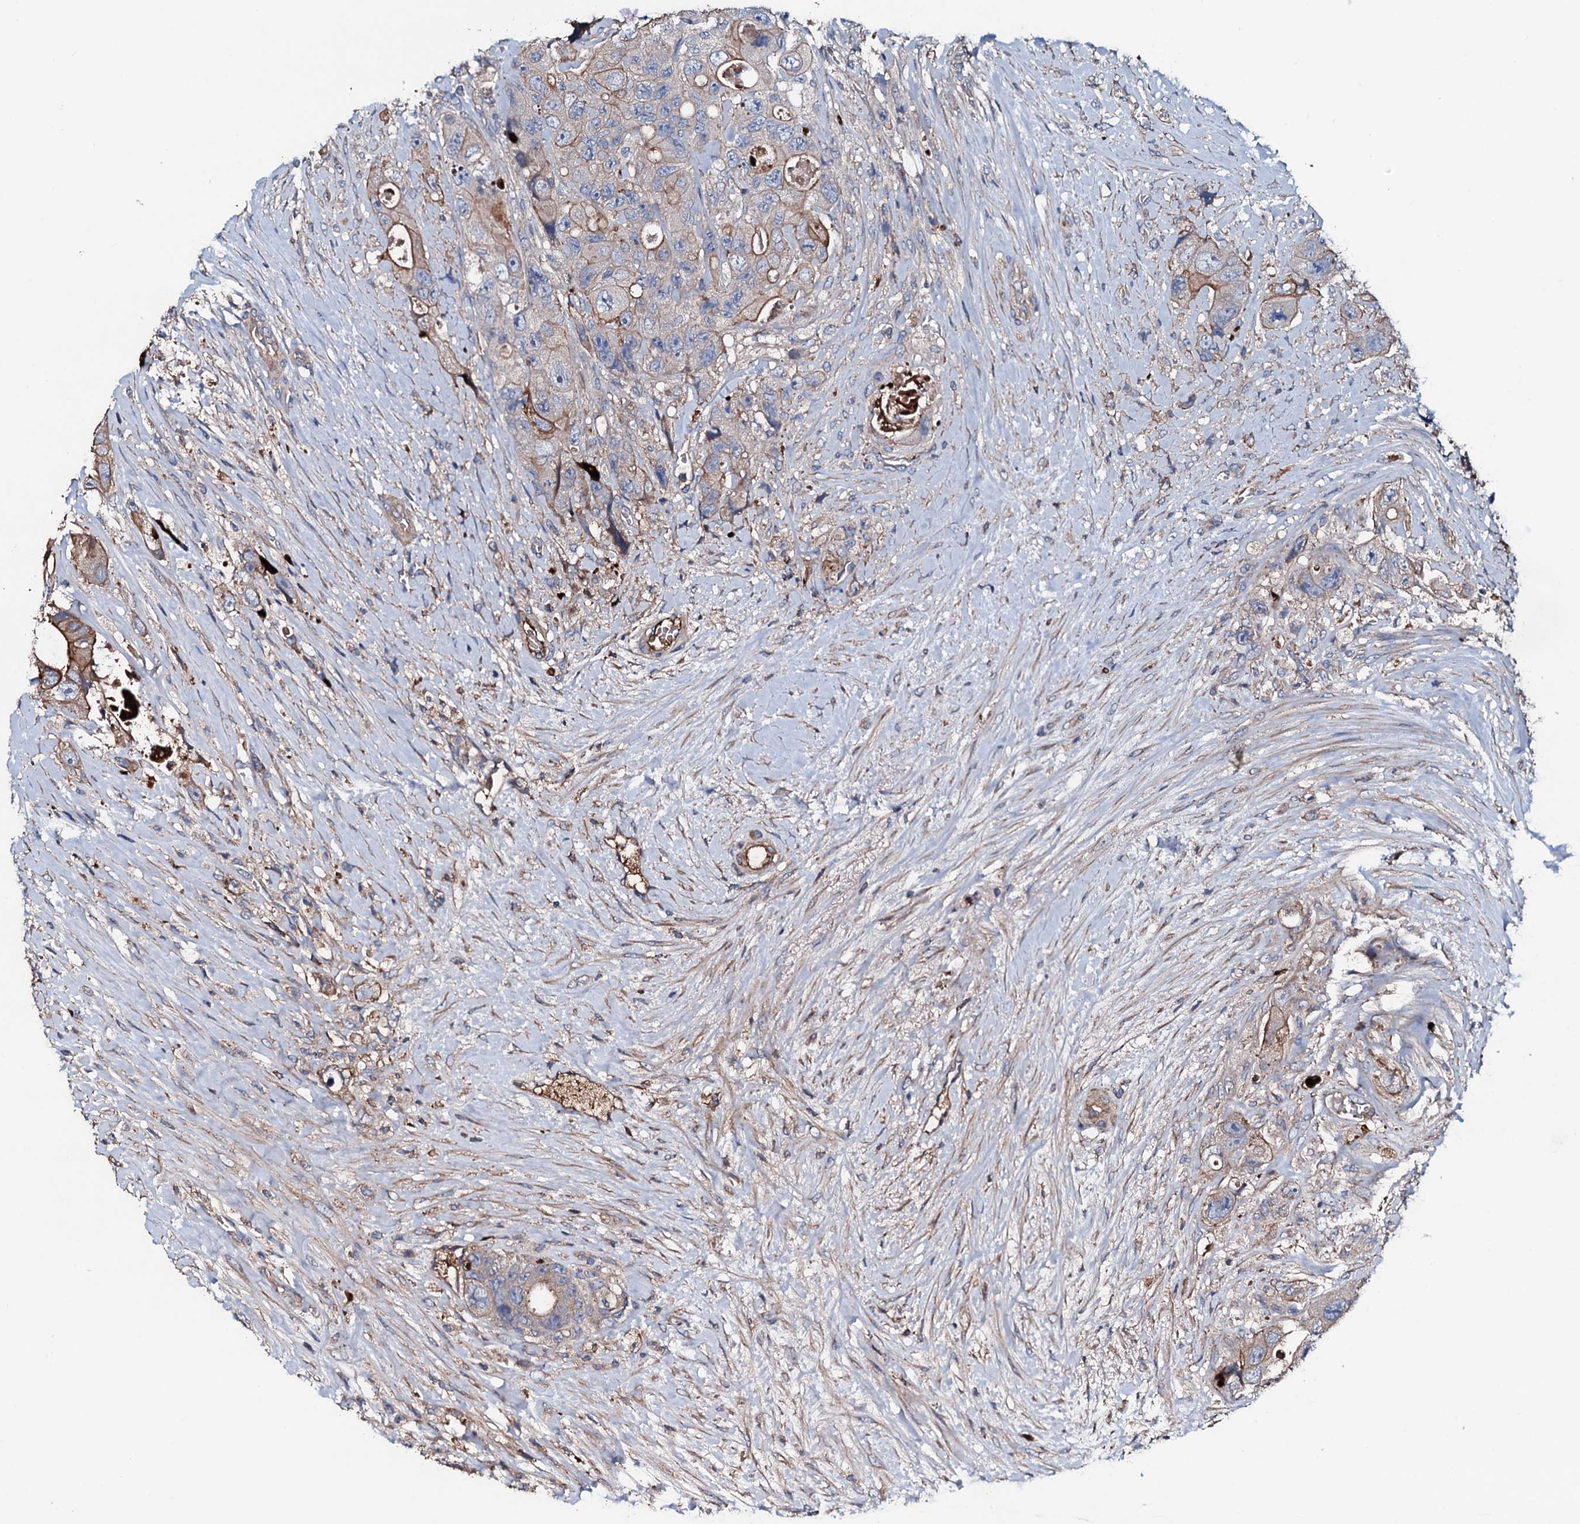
{"staining": {"intensity": "moderate", "quantity": "25%-75%", "location": "cytoplasmic/membranous"}, "tissue": "colorectal cancer", "cell_type": "Tumor cells", "image_type": "cancer", "snomed": [{"axis": "morphology", "description": "Adenocarcinoma, NOS"}, {"axis": "topography", "description": "Colon"}], "caption": "This photomicrograph displays adenocarcinoma (colorectal) stained with immunohistochemistry to label a protein in brown. The cytoplasmic/membranous of tumor cells show moderate positivity for the protein. Nuclei are counter-stained blue.", "gene": "NEK1", "patient": {"sex": "female", "age": 46}}